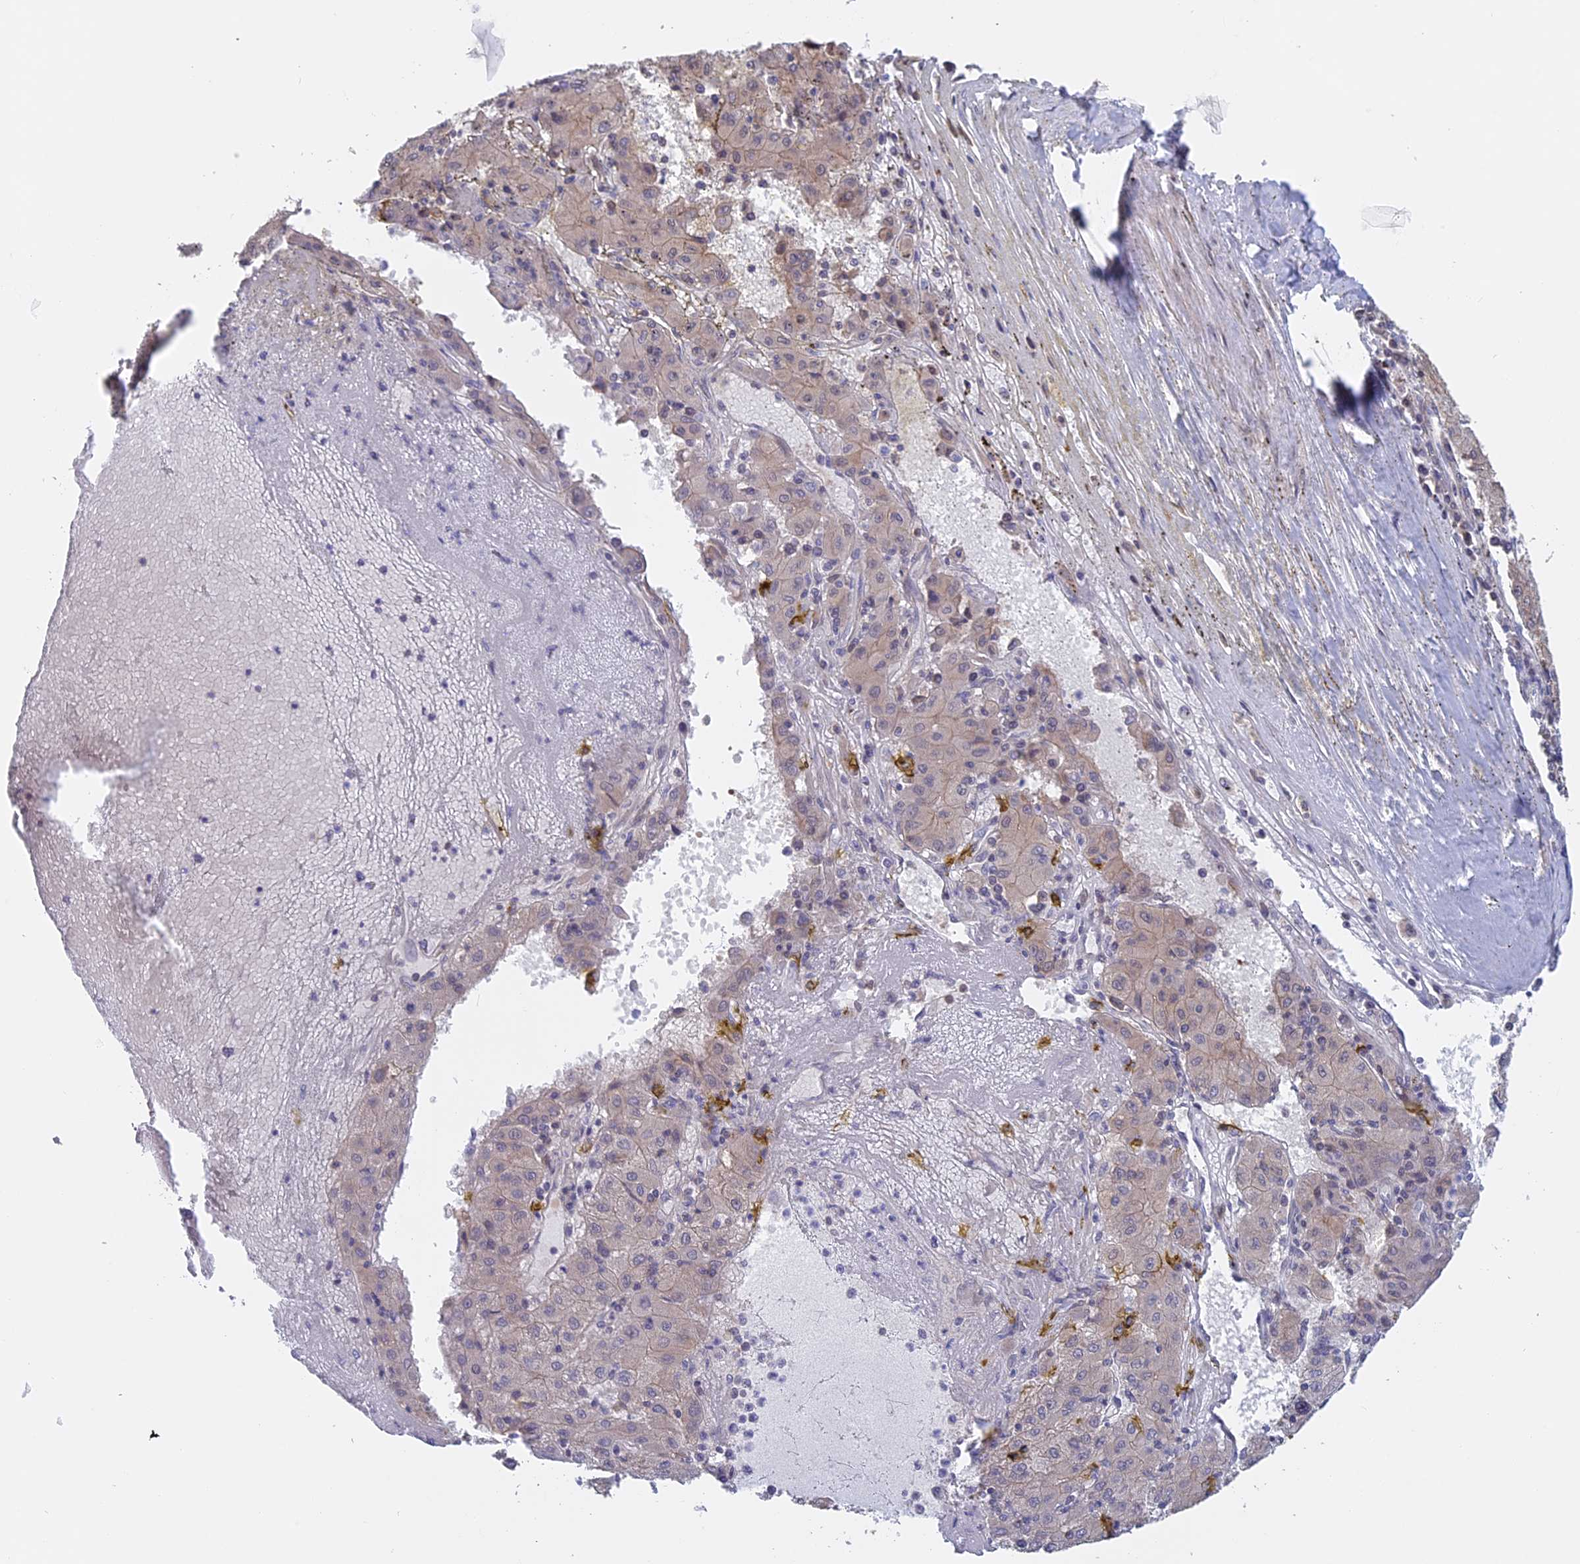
{"staining": {"intensity": "weak", "quantity": "<25%", "location": "cytoplasmic/membranous"}, "tissue": "liver cancer", "cell_type": "Tumor cells", "image_type": "cancer", "snomed": [{"axis": "morphology", "description": "Carcinoma, Hepatocellular, NOS"}, {"axis": "topography", "description": "Liver"}], "caption": "High power microscopy histopathology image of an immunohistochemistry image of liver hepatocellular carcinoma, revealing no significant expression in tumor cells.", "gene": "STUB1", "patient": {"sex": "male", "age": 72}}